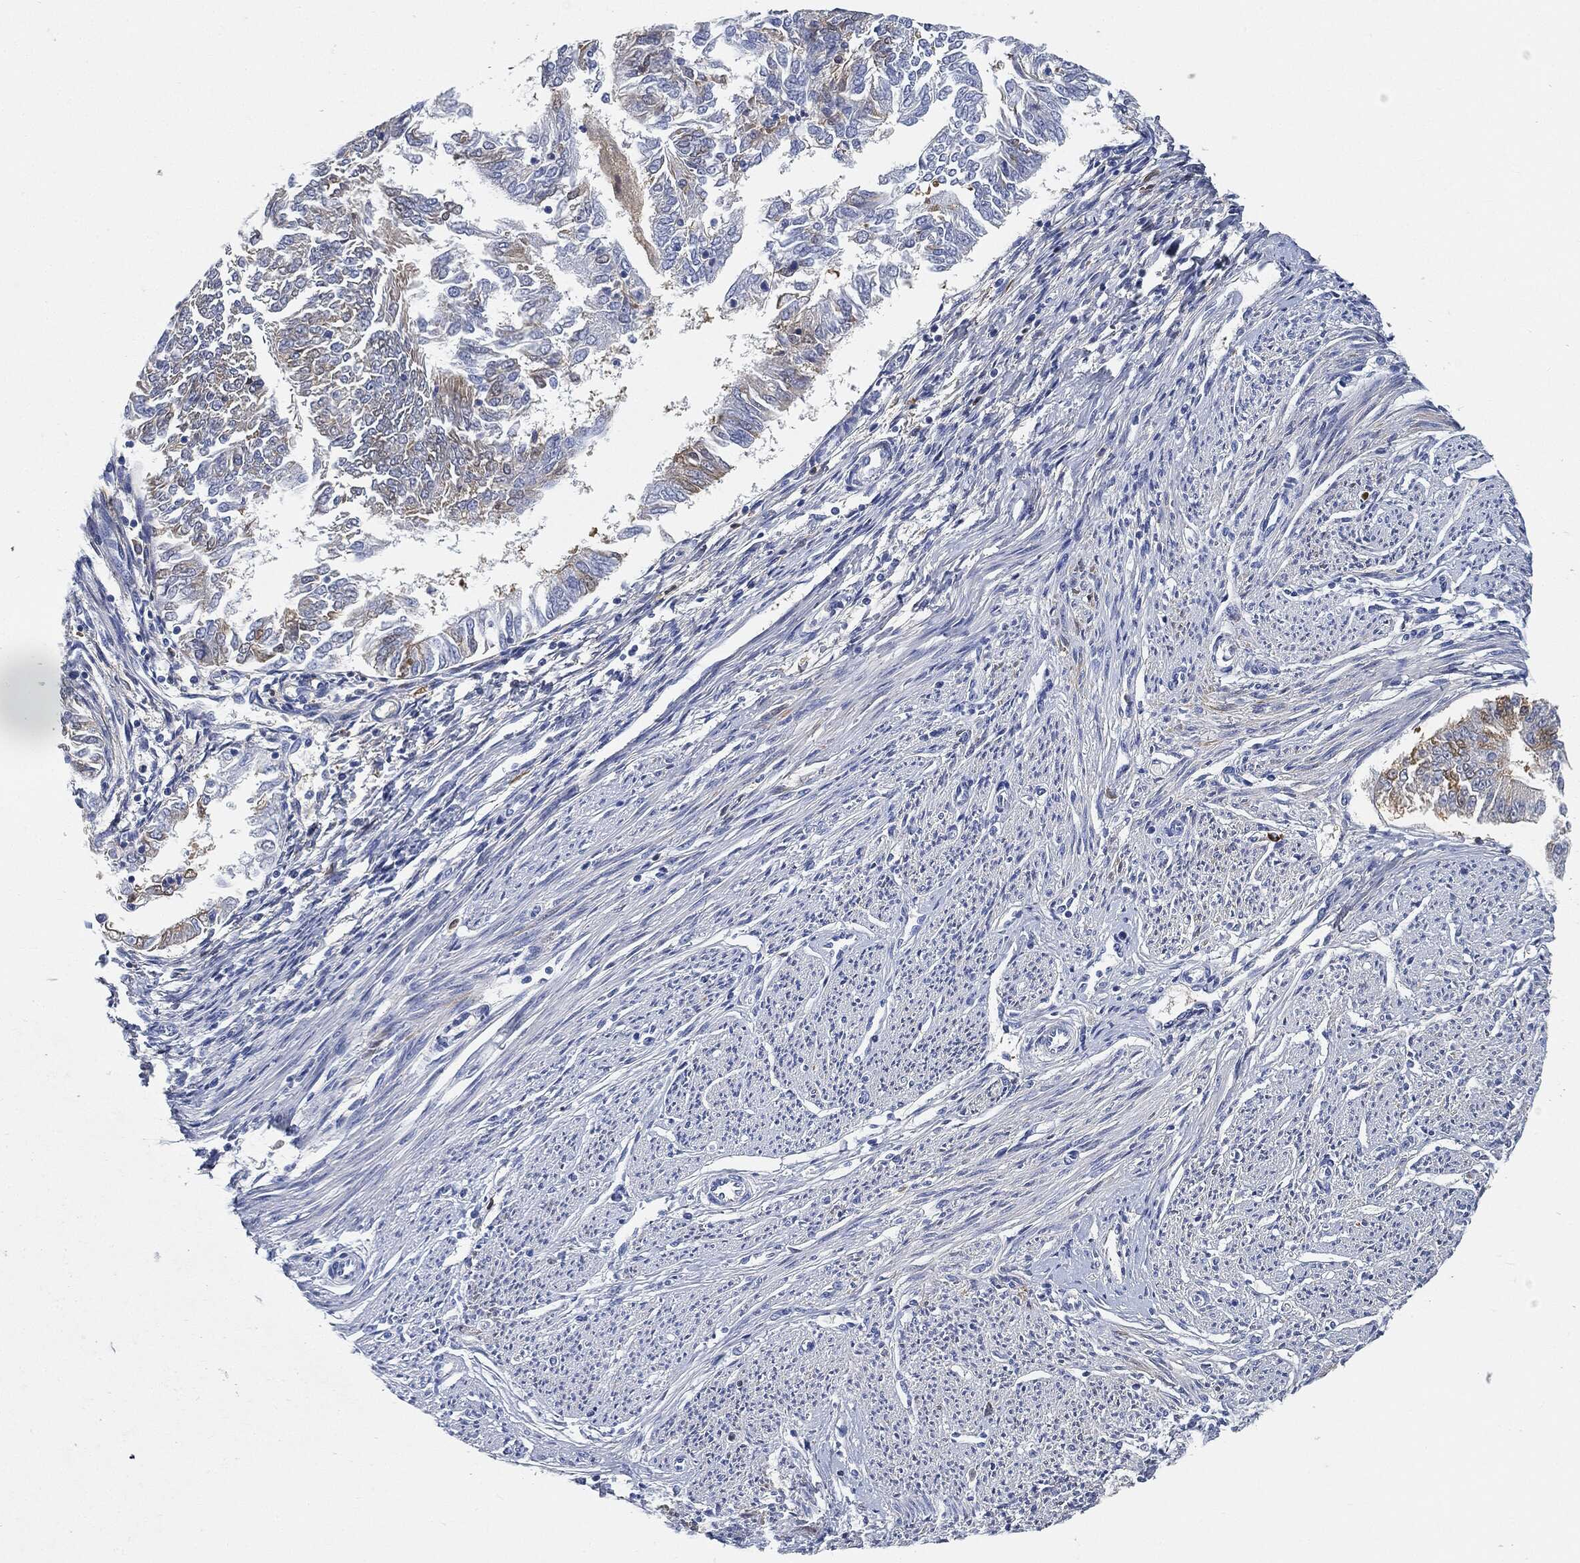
{"staining": {"intensity": "negative", "quantity": "none", "location": "none"}, "tissue": "endometrial cancer", "cell_type": "Tumor cells", "image_type": "cancer", "snomed": [{"axis": "morphology", "description": "Adenocarcinoma, NOS"}, {"axis": "topography", "description": "Endometrium"}], "caption": "There is no significant staining in tumor cells of endometrial cancer (adenocarcinoma). The staining was performed using DAB to visualize the protein expression in brown, while the nuclei were stained in blue with hematoxylin (Magnification: 20x).", "gene": "IGLV6-57", "patient": {"sex": "female", "age": 58}}